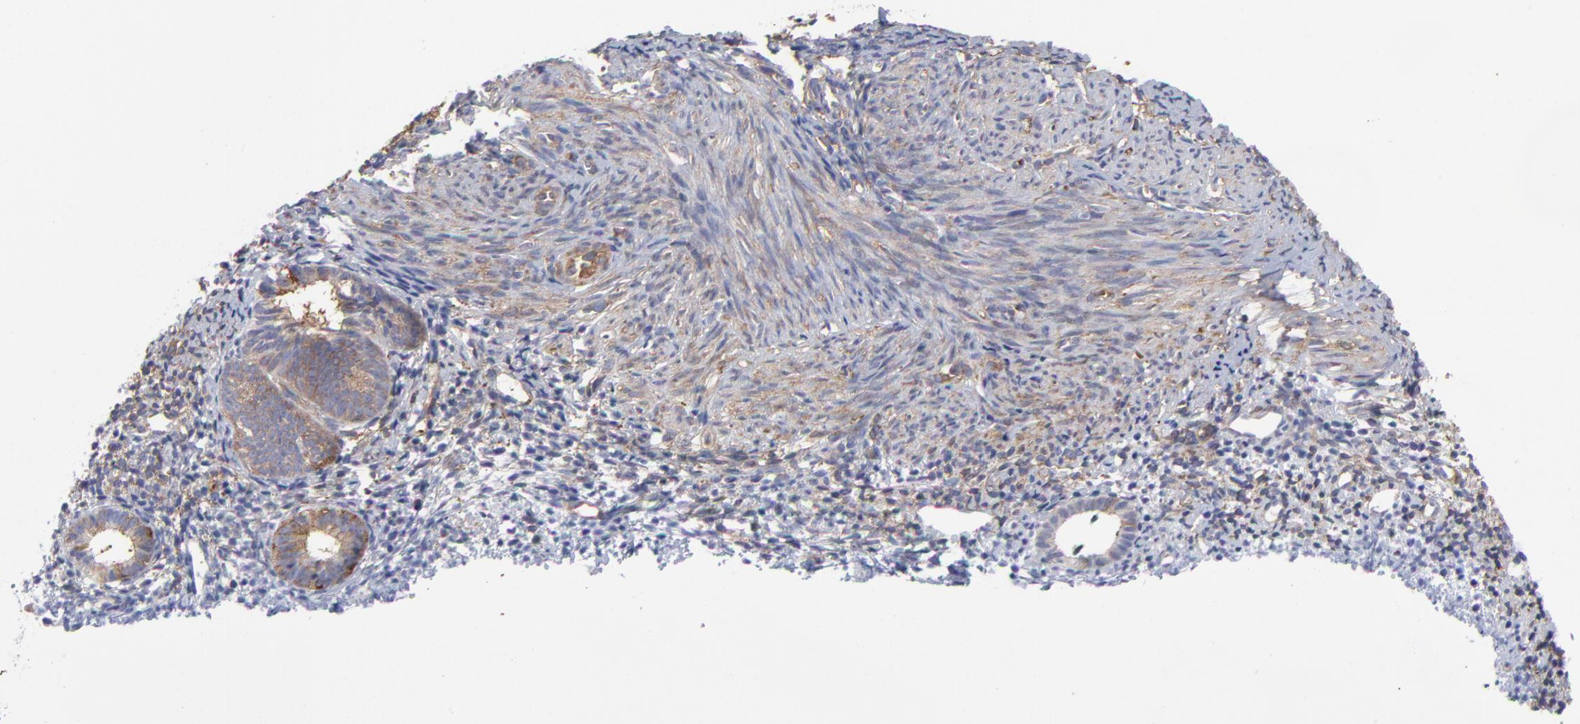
{"staining": {"intensity": "weak", "quantity": "<25%", "location": "cytoplasmic/membranous"}, "tissue": "endometrium", "cell_type": "Cells in endometrial stroma", "image_type": "normal", "snomed": [{"axis": "morphology", "description": "Normal tissue, NOS"}, {"axis": "topography", "description": "Smooth muscle"}, {"axis": "topography", "description": "Endometrium"}], "caption": "Immunohistochemical staining of normal endometrium demonstrates no significant expression in cells in endometrial stroma. (DAB (3,3'-diaminobenzidine) immunohistochemistry, high magnification).", "gene": "NFKBIA", "patient": {"sex": "female", "age": 57}}